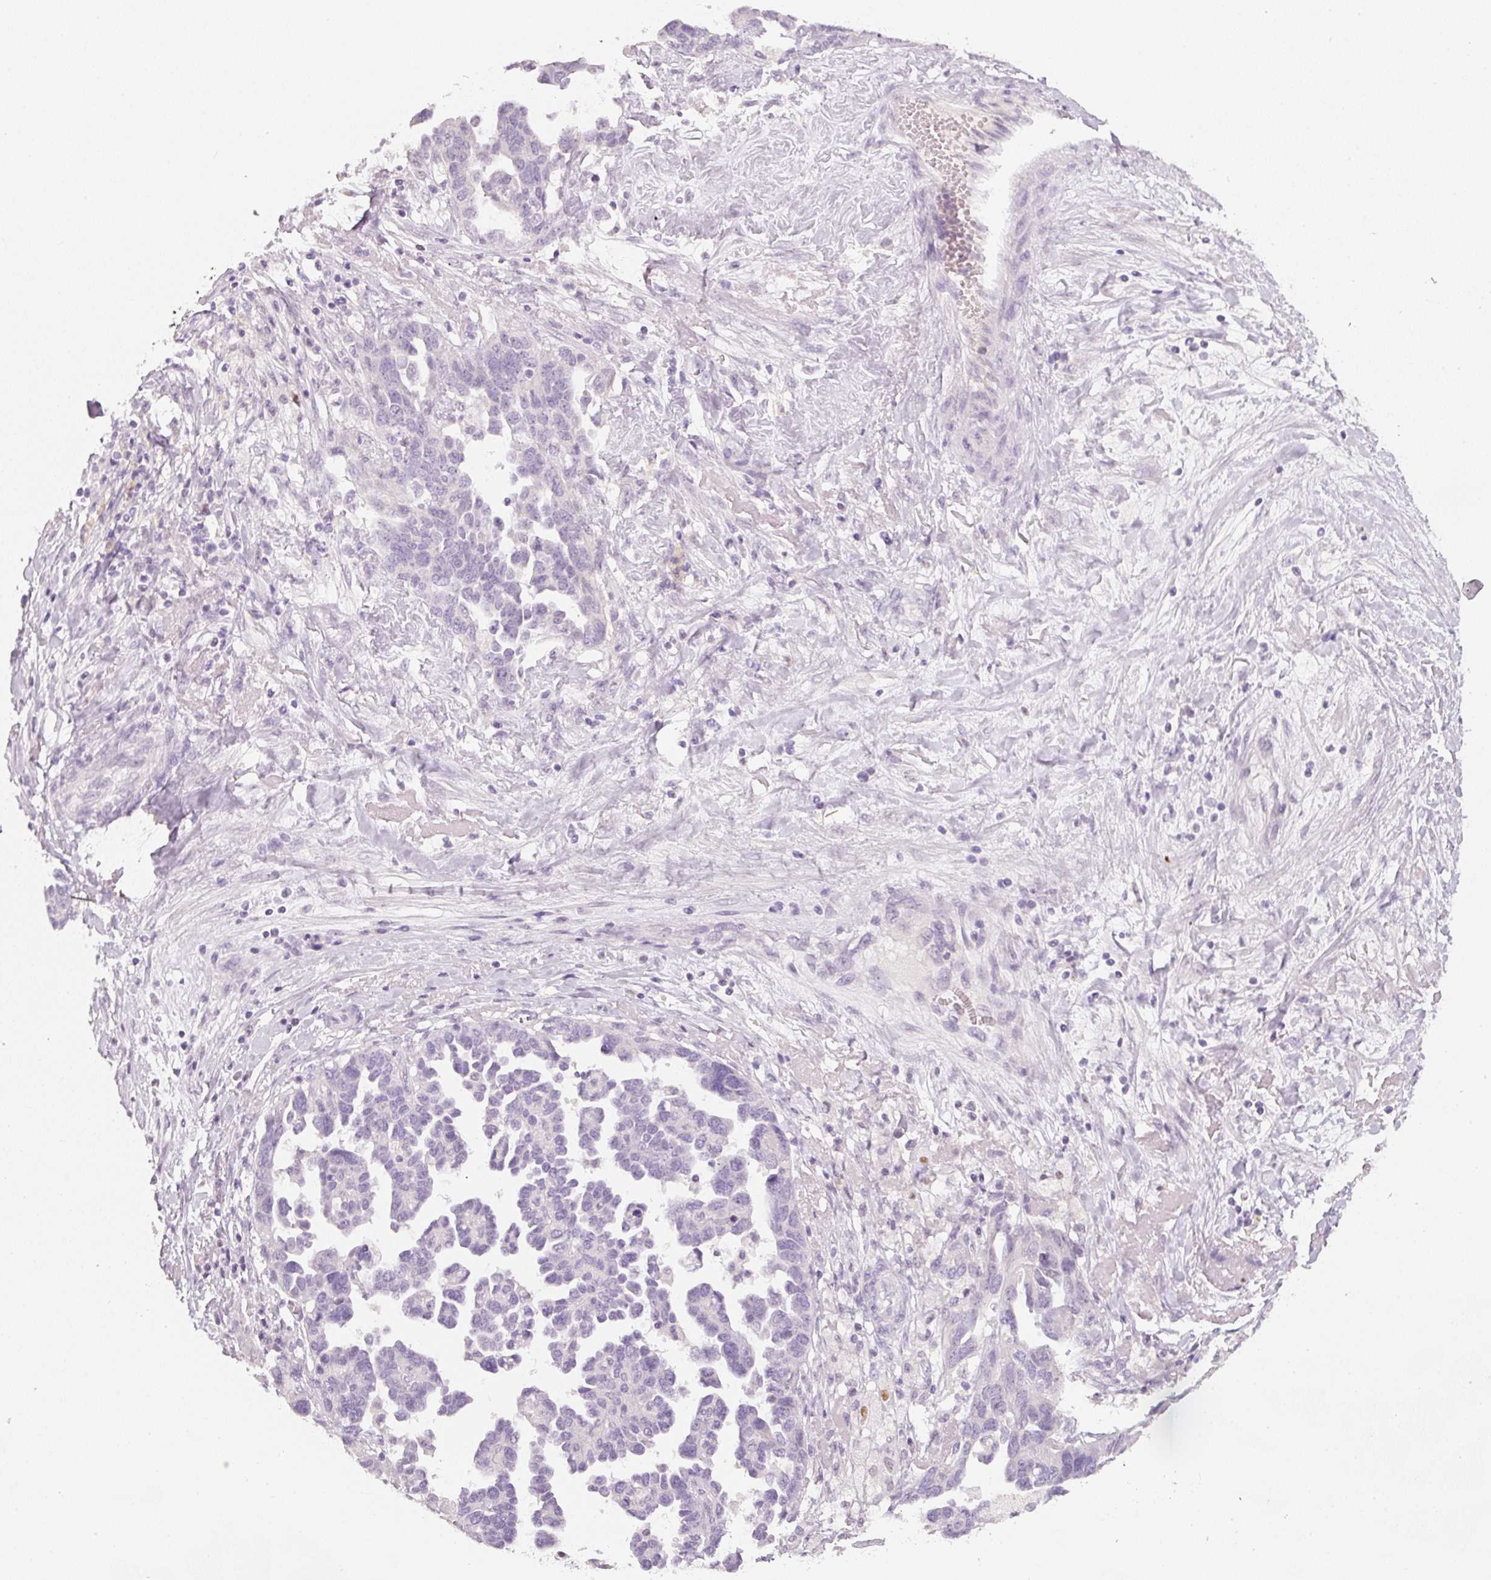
{"staining": {"intensity": "negative", "quantity": "none", "location": "none"}, "tissue": "ovarian cancer", "cell_type": "Tumor cells", "image_type": "cancer", "snomed": [{"axis": "morphology", "description": "Cystadenocarcinoma, serous, NOS"}, {"axis": "topography", "description": "Ovary"}], "caption": "This is an immunohistochemistry (IHC) micrograph of ovarian cancer (serous cystadenocarcinoma). There is no staining in tumor cells.", "gene": "ENSG00000206549", "patient": {"sex": "female", "age": 54}}